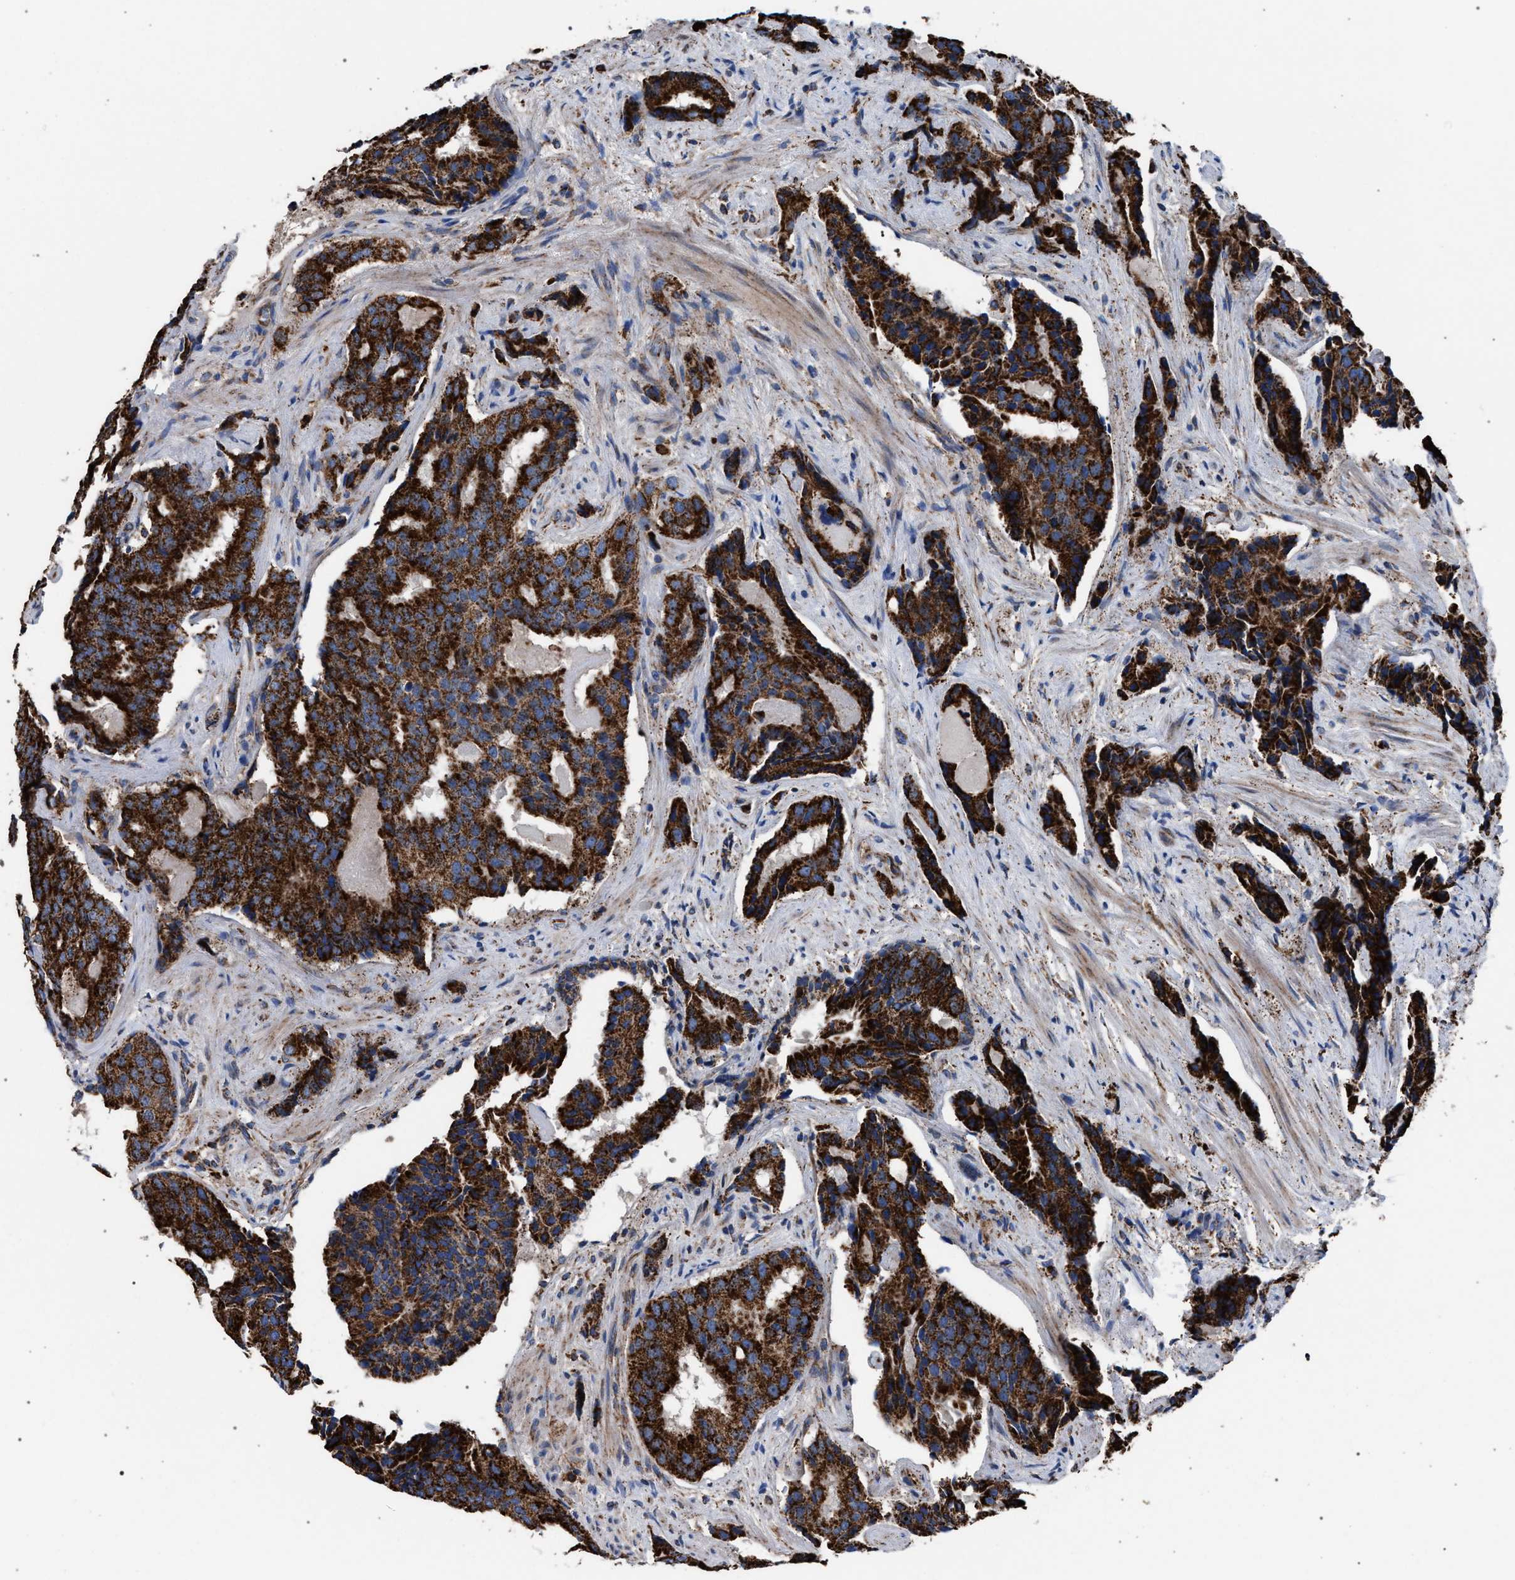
{"staining": {"intensity": "strong", "quantity": ">75%", "location": "cytoplasmic/membranous"}, "tissue": "prostate cancer", "cell_type": "Tumor cells", "image_type": "cancer", "snomed": [{"axis": "morphology", "description": "Adenocarcinoma, High grade"}, {"axis": "topography", "description": "Prostate"}], "caption": "Immunohistochemical staining of high-grade adenocarcinoma (prostate) shows high levels of strong cytoplasmic/membranous protein staining in about >75% of tumor cells. The staining was performed using DAB to visualize the protein expression in brown, while the nuclei were stained in blue with hematoxylin (Magnification: 20x).", "gene": "VPS13A", "patient": {"sex": "male", "age": 58}}